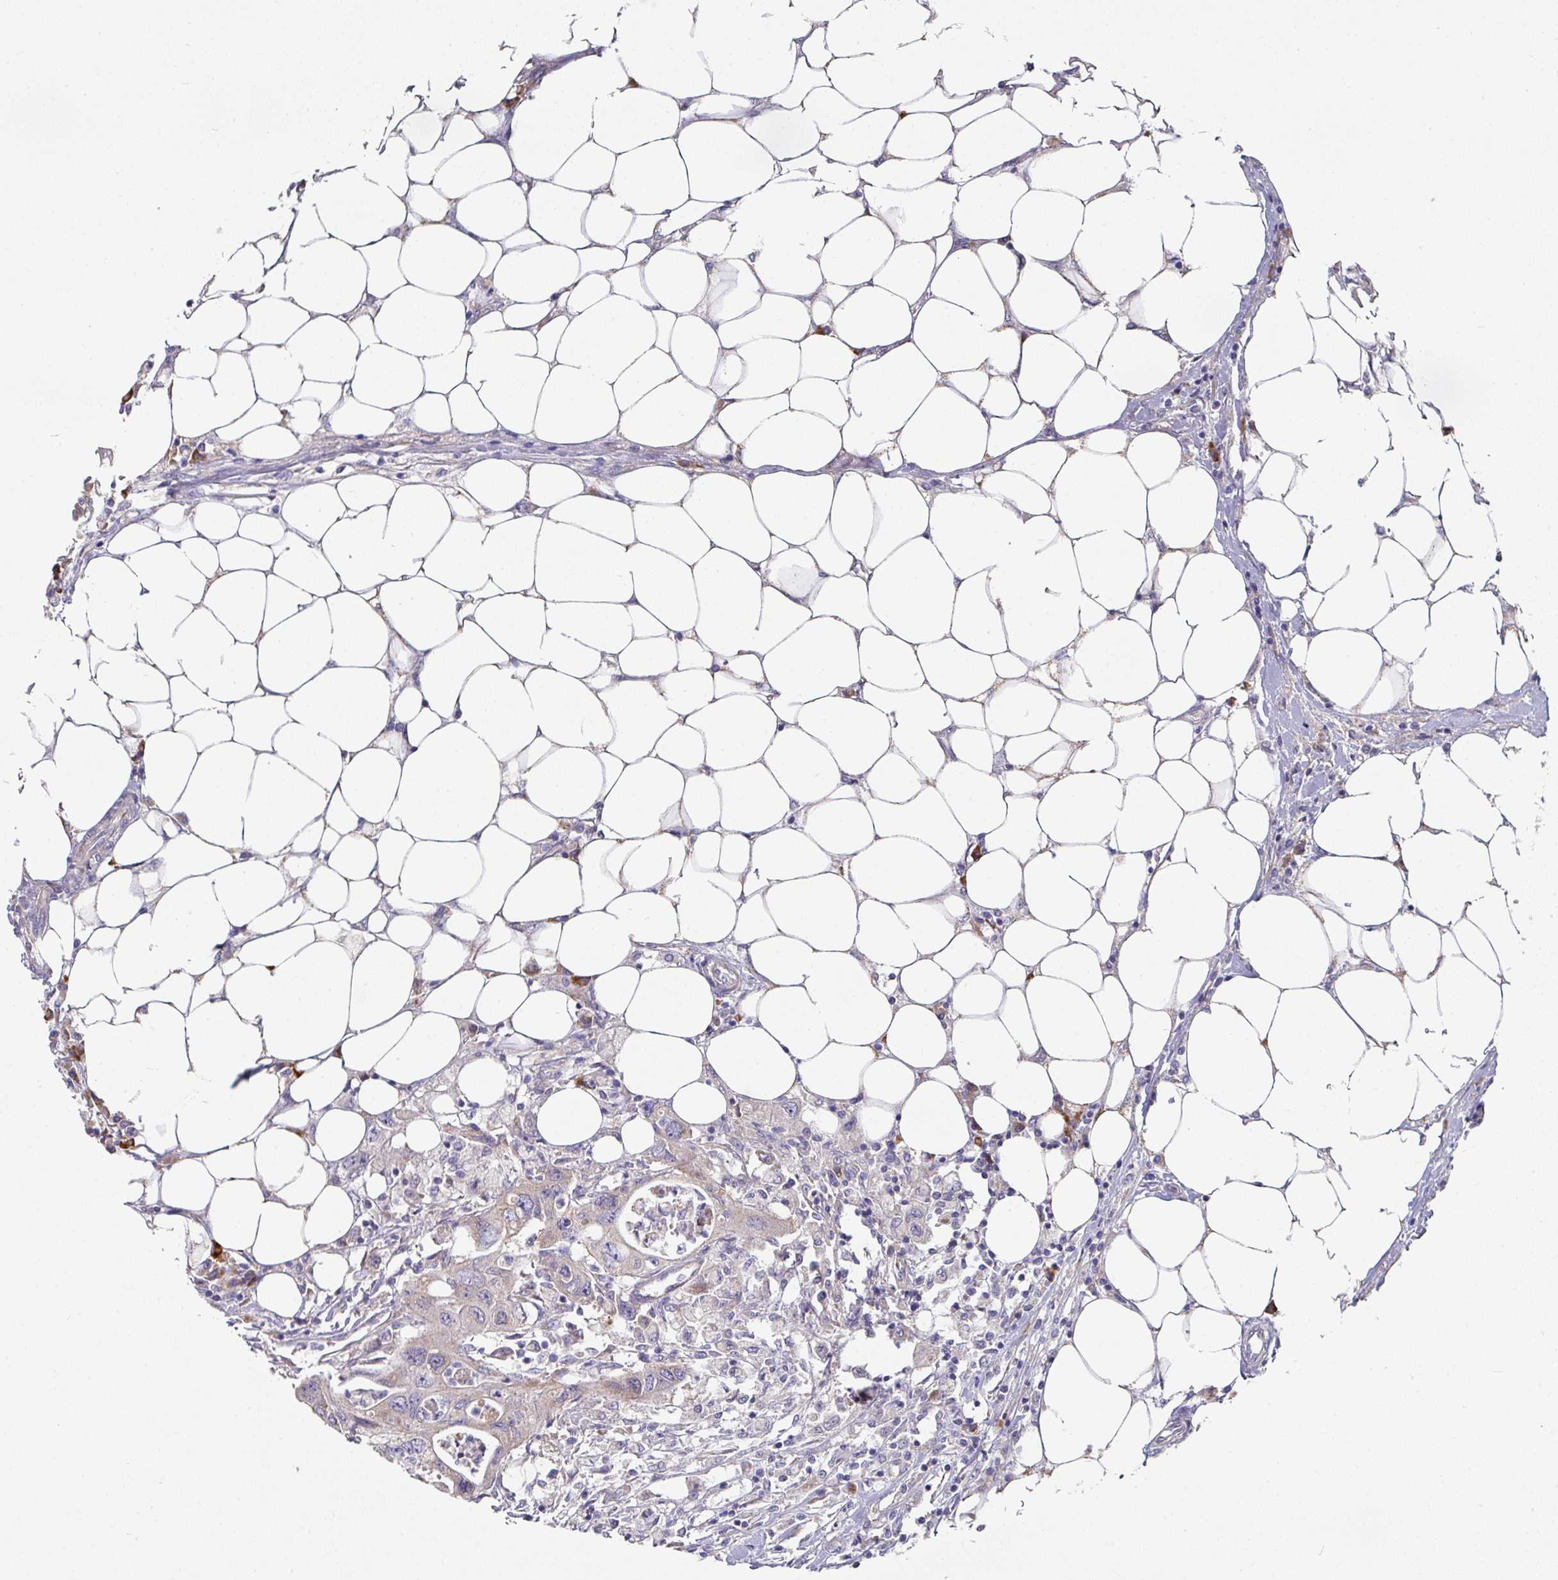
{"staining": {"intensity": "negative", "quantity": "none", "location": "none"}, "tissue": "colorectal cancer", "cell_type": "Tumor cells", "image_type": "cancer", "snomed": [{"axis": "morphology", "description": "Adenocarcinoma, NOS"}, {"axis": "topography", "description": "Colon"}], "caption": "Adenocarcinoma (colorectal) stained for a protein using immunohistochemistry (IHC) shows no positivity tumor cells.", "gene": "PYROXD2", "patient": {"sex": "male", "age": 71}}